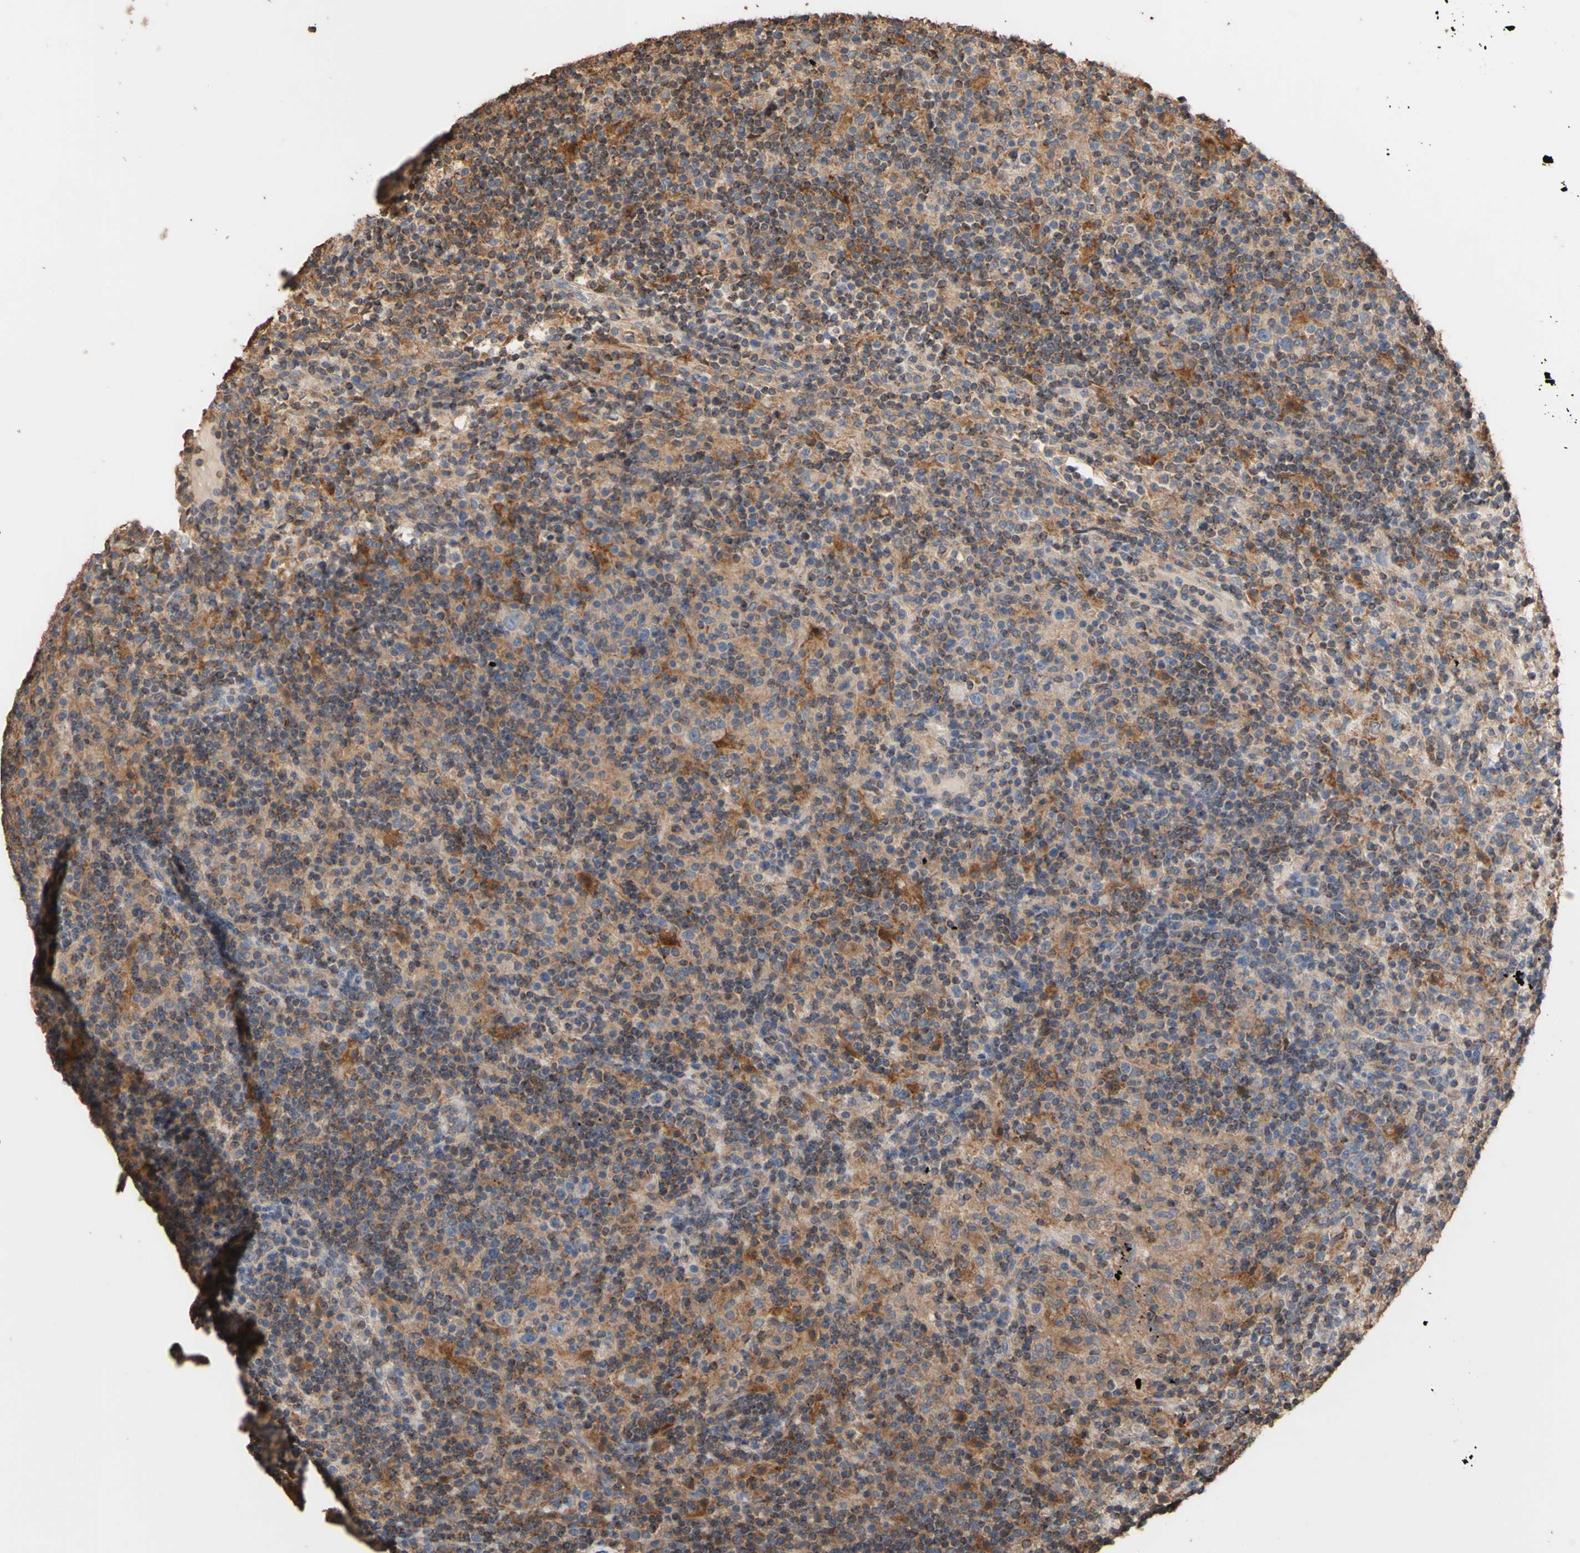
{"staining": {"intensity": "moderate", "quantity": ">75%", "location": "cytoplasmic/membranous"}, "tissue": "lymphoma", "cell_type": "Tumor cells", "image_type": "cancer", "snomed": [{"axis": "morphology", "description": "Hodgkin's disease, NOS"}, {"axis": "topography", "description": "Lymph node"}], "caption": "Hodgkin's disease was stained to show a protein in brown. There is medium levels of moderate cytoplasmic/membranous positivity in approximately >75% of tumor cells. Nuclei are stained in blue.", "gene": "ALDH9A1", "patient": {"sex": "male", "age": 70}}